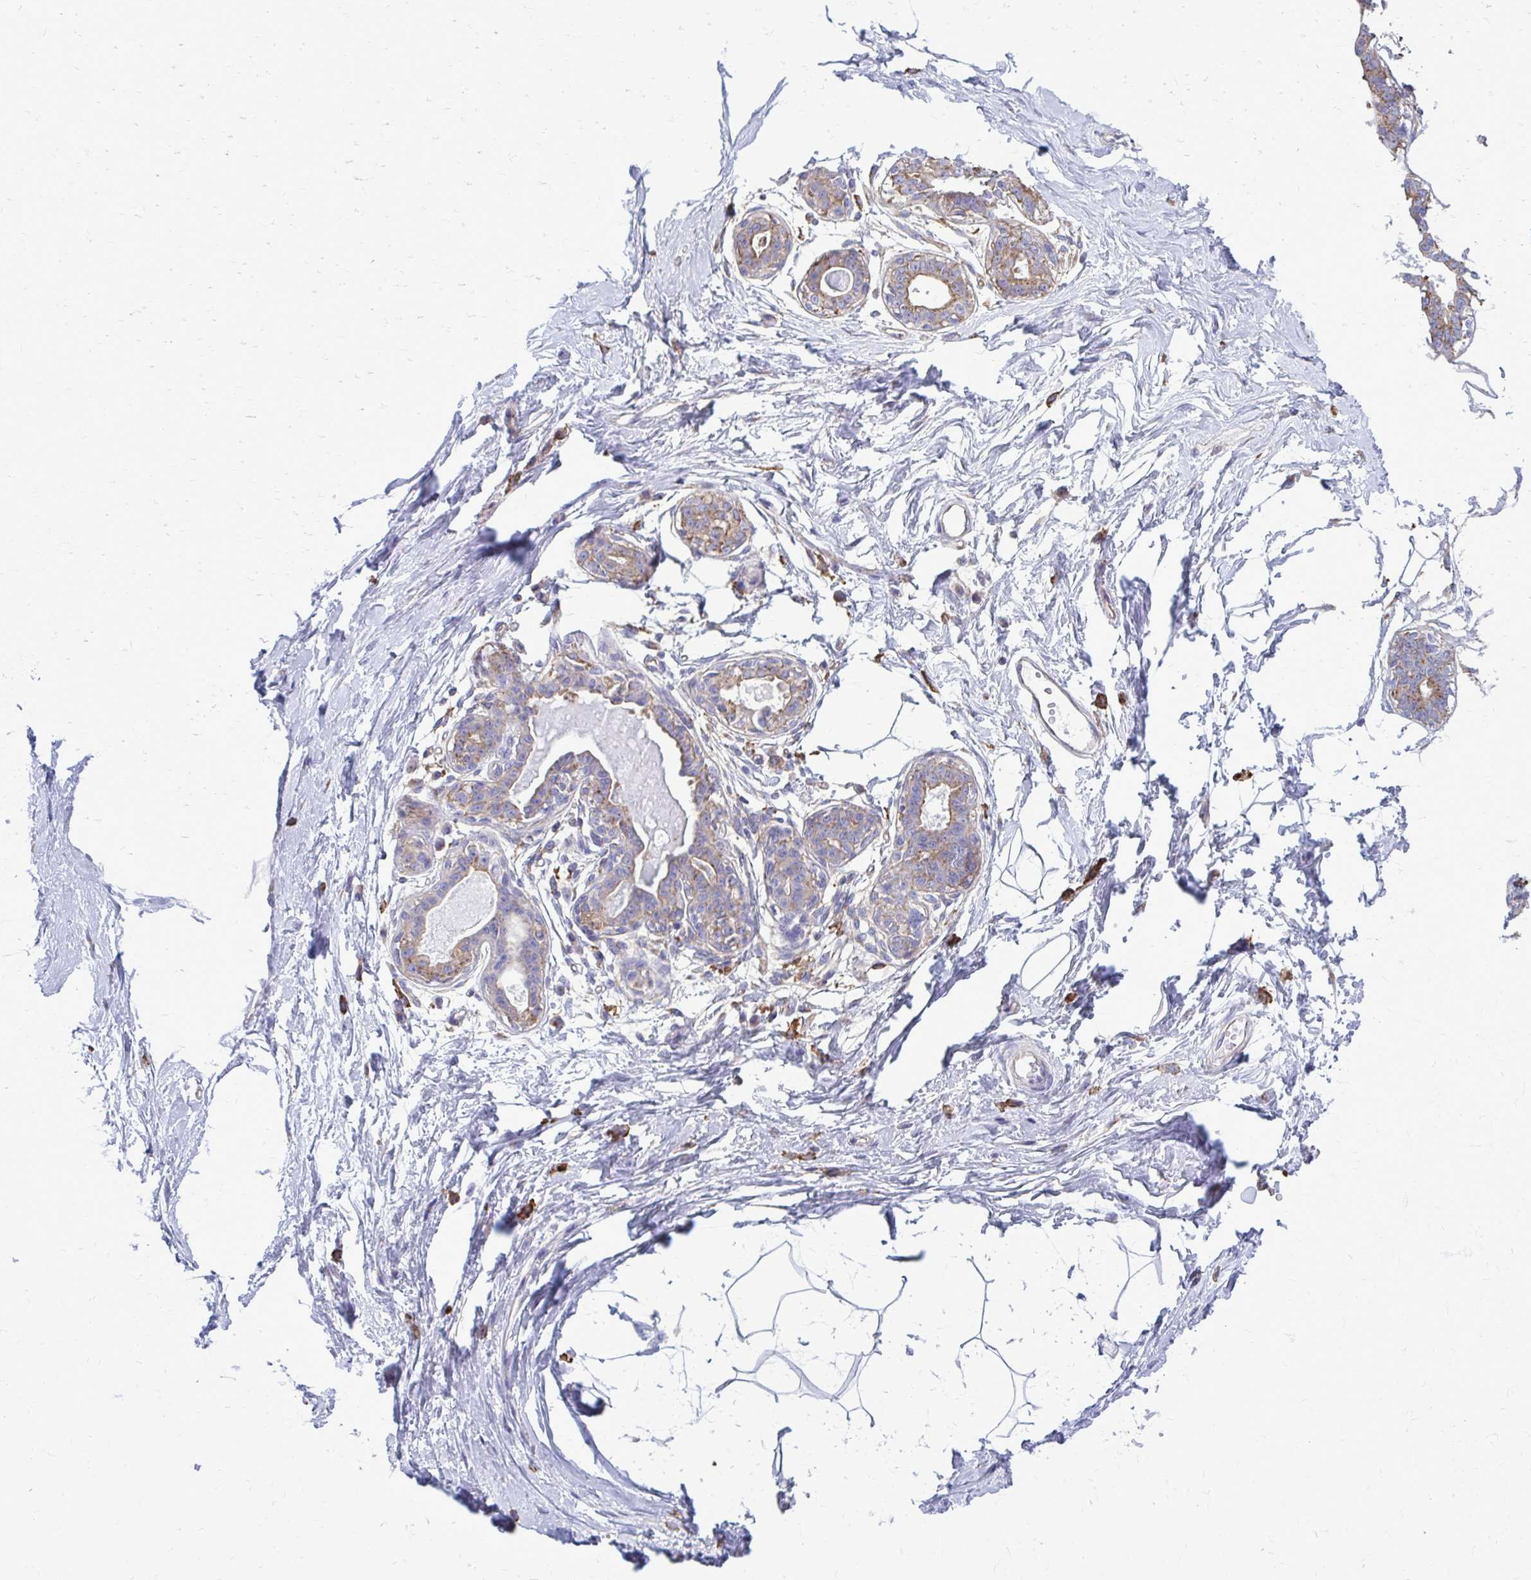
{"staining": {"intensity": "negative", "quantity": "none", "location": "none"}, "tissue": "breast", "cell_type": "Adipocytes", "image_type": "normal", "snomed": [{"axis": "morphology", "description": "Normal tissue, NOS"}, {"axis": "topography", "description": "Breast"}], "caption": "IHC micrograph of unremarkable human breast stained for a protein (brown), which shows no positivity in adipocytes. The staining is performed using DAB (3,3'-diaminobenzidine) brown chromogen with nuclei counter-stained in using hematoxylin.", "gene": "CLTA", "patient": {"sex": "female", "age": 45}}